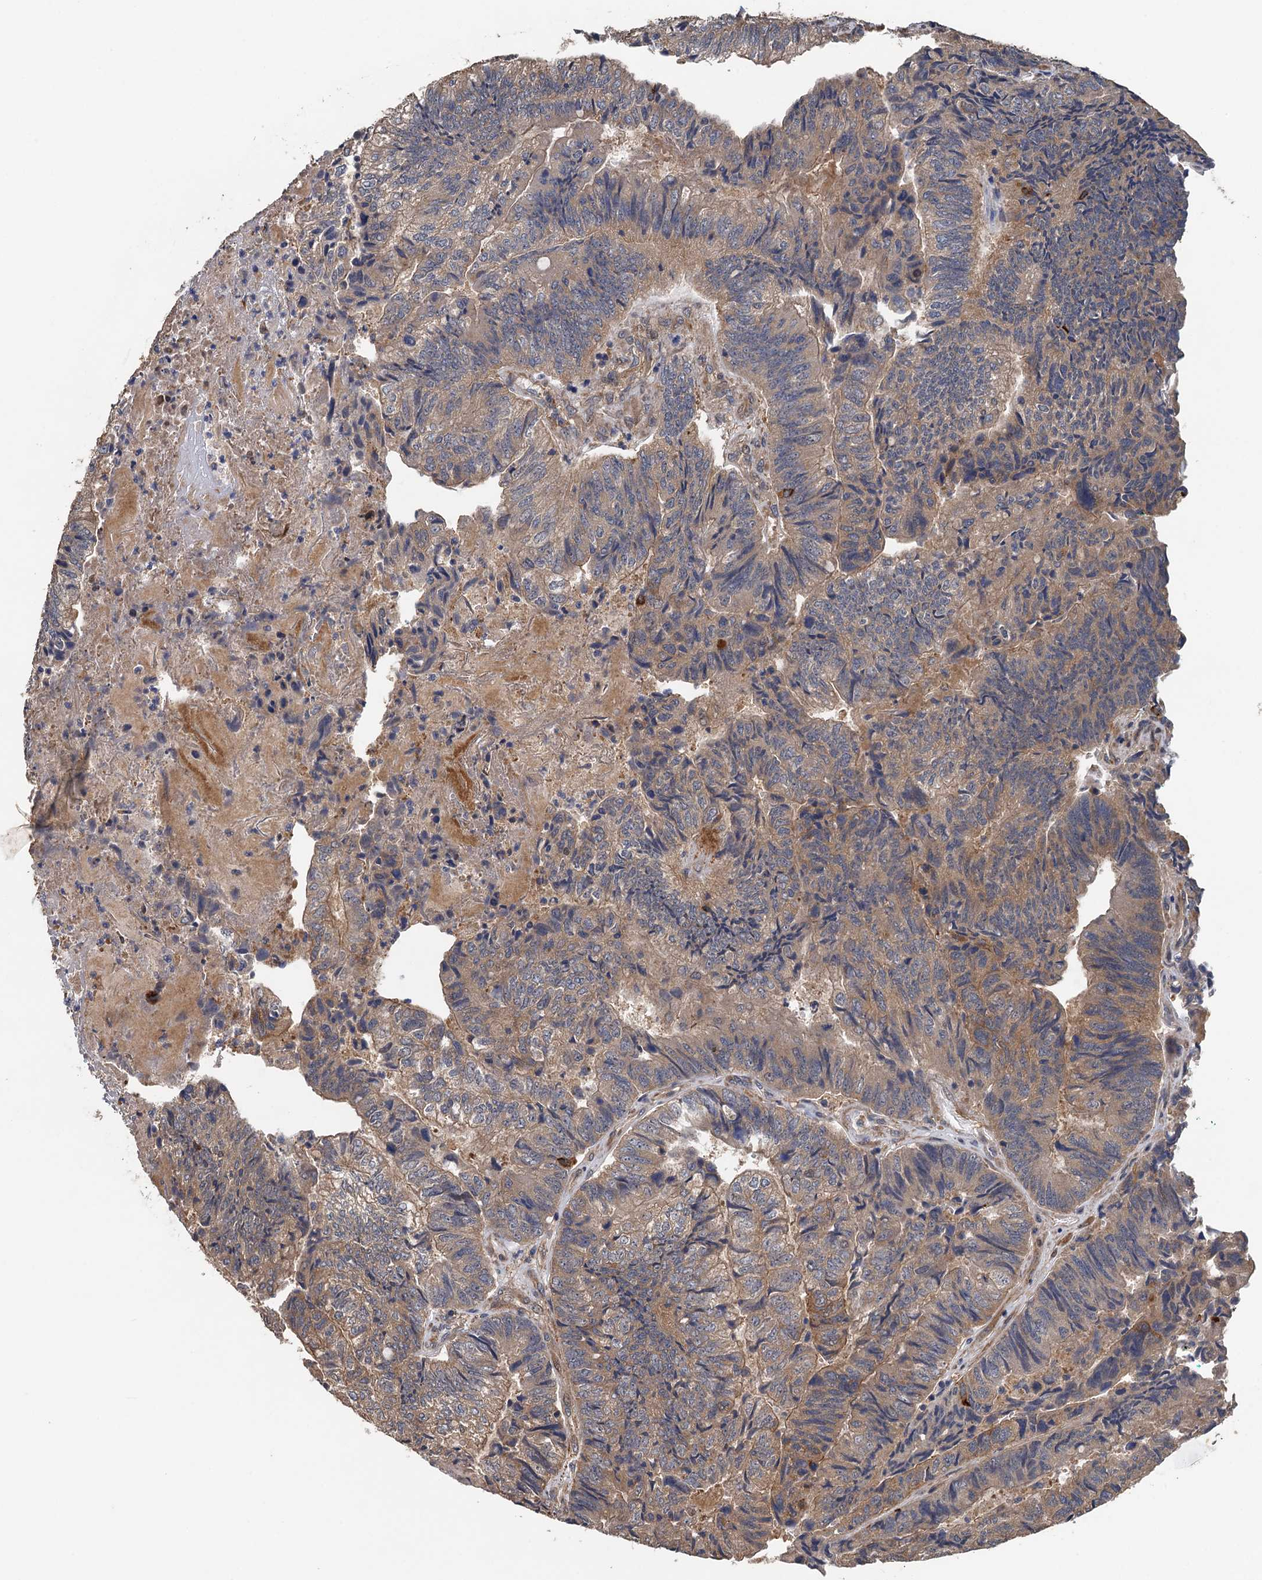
{"staining": {"intensity": "moderate", "quantity": ">75%", "location": "cytoplasmic/membranous"}, "tissue": "colorectal cancer", "cell_type": "Tumor cells", "image_type": "cancer", "snomed": [{"axis": "morphology", "description": "Adenocarcinoma, NOS"}, {"axis": "topography", "description": "Colon"}], "caption": "A photomicrograph of human colorectal cancer (adenocarcinoma) stained for a protein displays moderate cytoplasmic/membranous brown staining in tumor cells.", "gene": "MEAK7", "patient": {"sex": "female", "age": 67}}